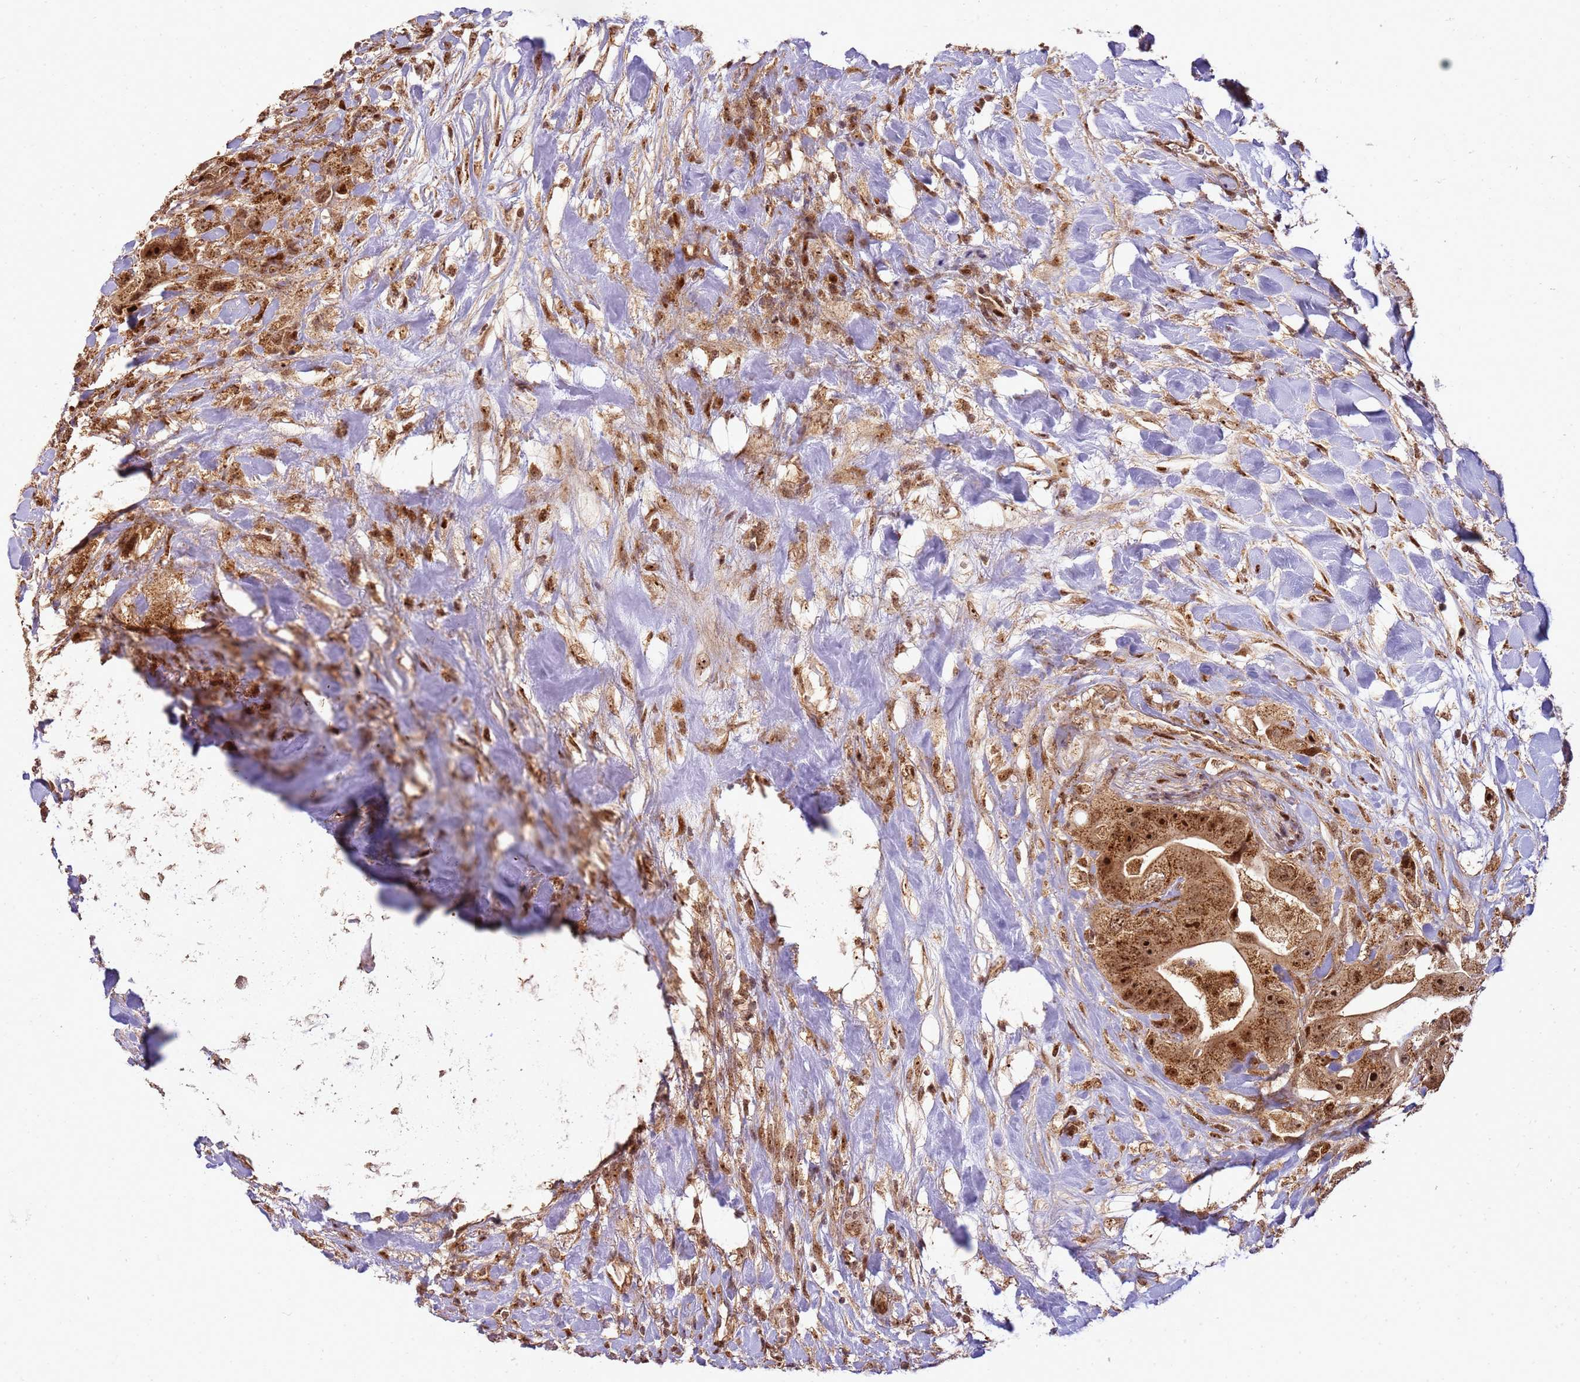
{"staining": {"intensity": "strong", "quantity": ">75%", "location": "cytoplasmic/membranous,nuclear"}, "tissue": "colorectal cancer", "cell_type": "Tumor cells", "image_type": "cancer", "snomed": [{"axis": "morphology", "description": "Adenocarcinoma, NOS"}, {"axis": "topography", "description": "Colon"}], "caption": "Protein staining by immunohistochemistry (IHC) shows strong cytoplasmic/membranous and nuclear positivity in about >75% of tumor cells in colorectal adenocarcinoma.", "gene": "PEX14", "patient": {"sex": "female", "age": 46}}